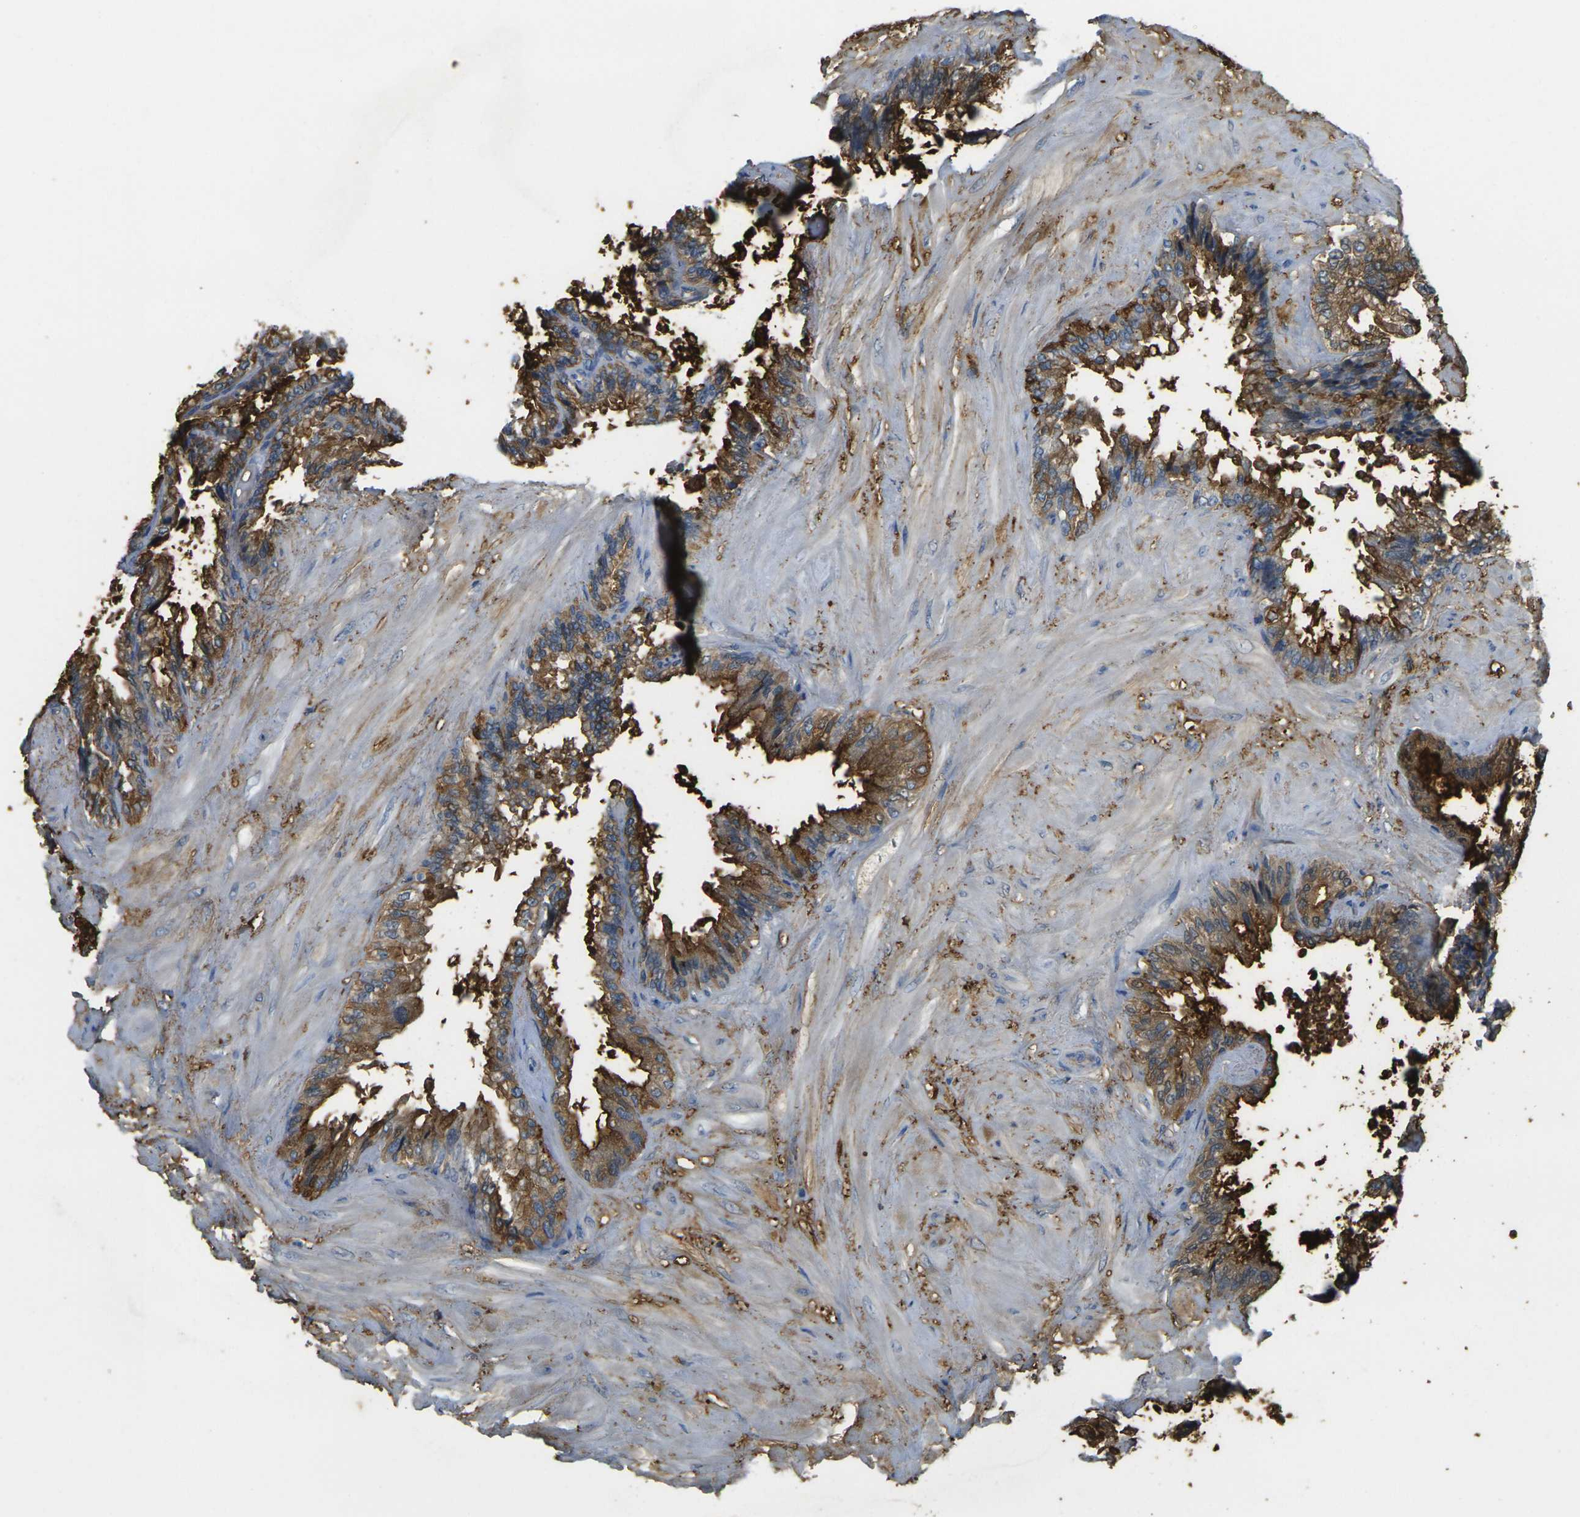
{"staining": {"intensity": "strong", "quantity": ">75%", "location": "cytoplasmic/membranous"}, "tissue": "seminal vesicle", "cell_type": "Glandular cells", "image_type": "normal", "snomed": [{"axis": "morphology", "description": "Normal tissue, NOS"}, {"axis": "topography", "description": "Seminal veicle"}], "caption": "This micrograph displays immunohistochemistry staining of unremarkable human seminal vesicle, with high strong cytoplasmic/membranous staining in approximately >75% of glandular cells.", "gene": "PLCD1", "patient": {"sex": "male", "age": 46}}